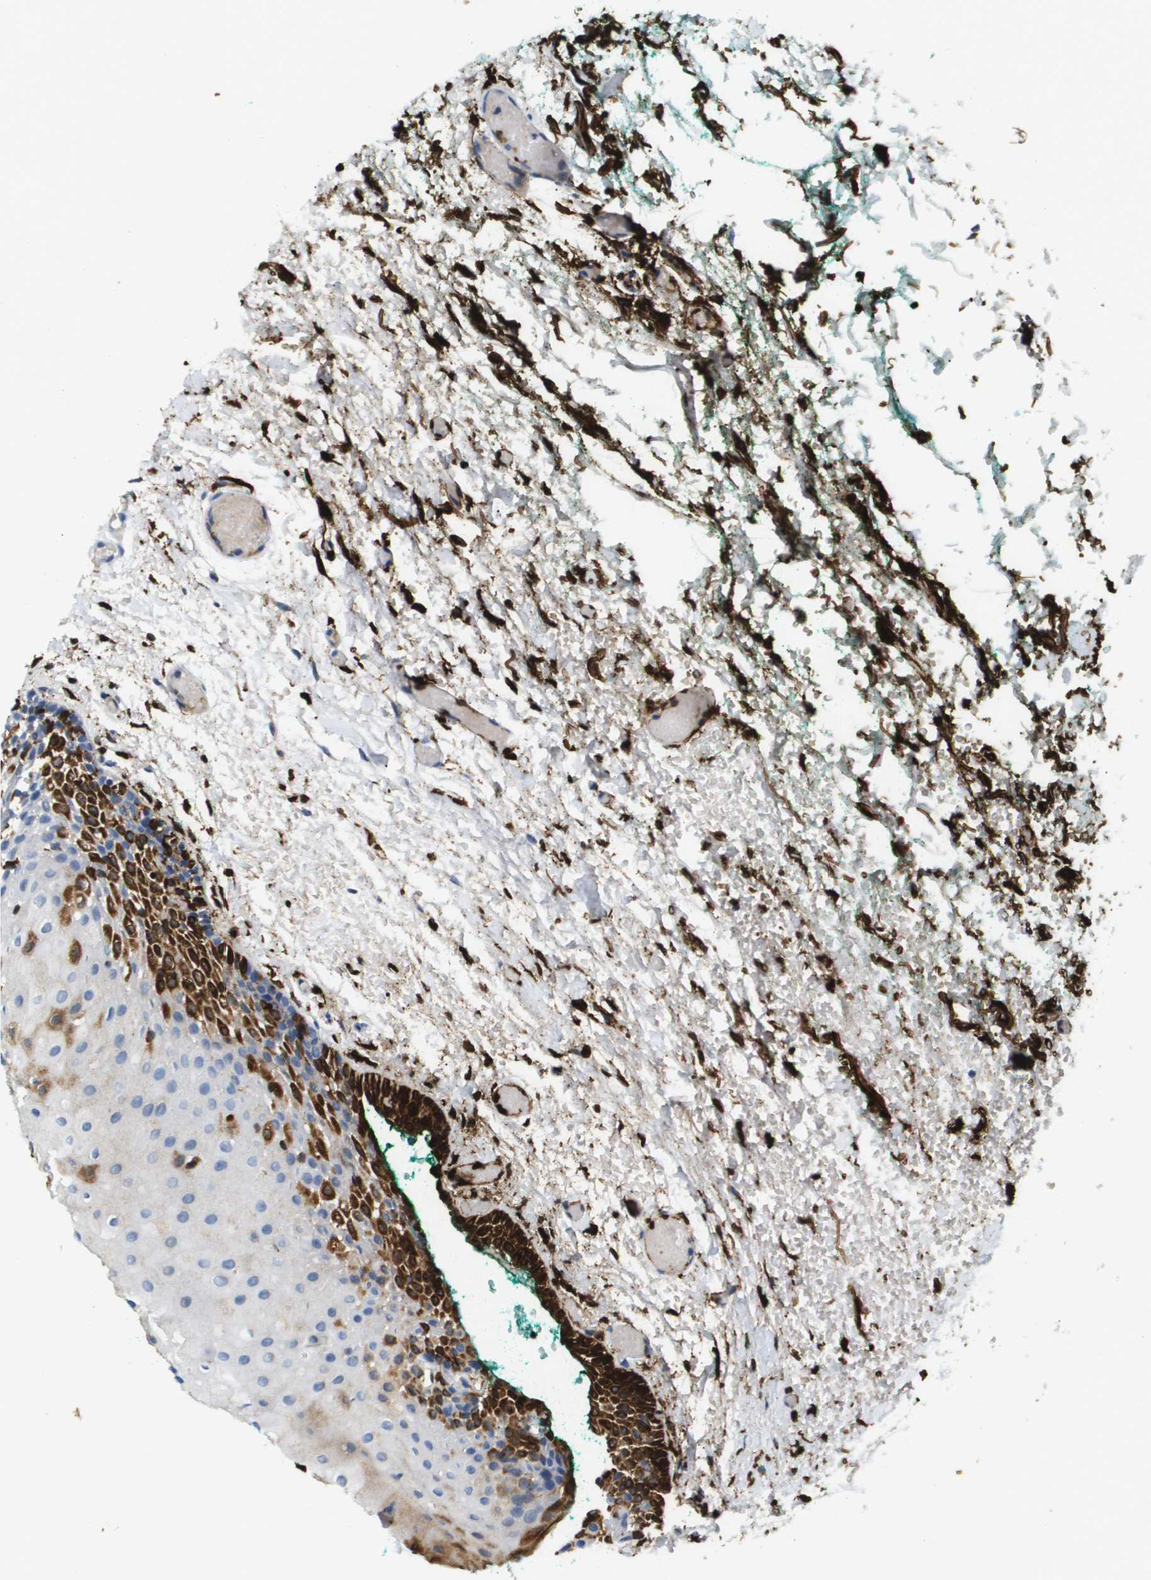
{"staining": {"intensity": "strong", "quantity": "<25%", "location": "cytoplasmic/membranous"}, "tissue": "oral mucosa", "cell_type": "Squamous epithelial cells", "image_type": "normal", "snomed": [{"axis": "morphology", "description": "Normal tissue, NOS"}, {"axis": "morphology", "description": "Squamous cell carcinoma, NOS"}, {"axis": "topography", "description": "Oral tissue"}, {"axis": "topography", "description": "Salivary gland"}, {"axis": "topography", "description": "Head-Neck"}], "caption": "IHC of unremarkable oral mucosa shows medium levels of strong cytoplasmic/membranous expression in approximately <25% of squamous epithelial cells. (IHC, brightfield microscopy, high magnification).", "gene": "VTN", "patient": {"sex": "female", "age": 62}}